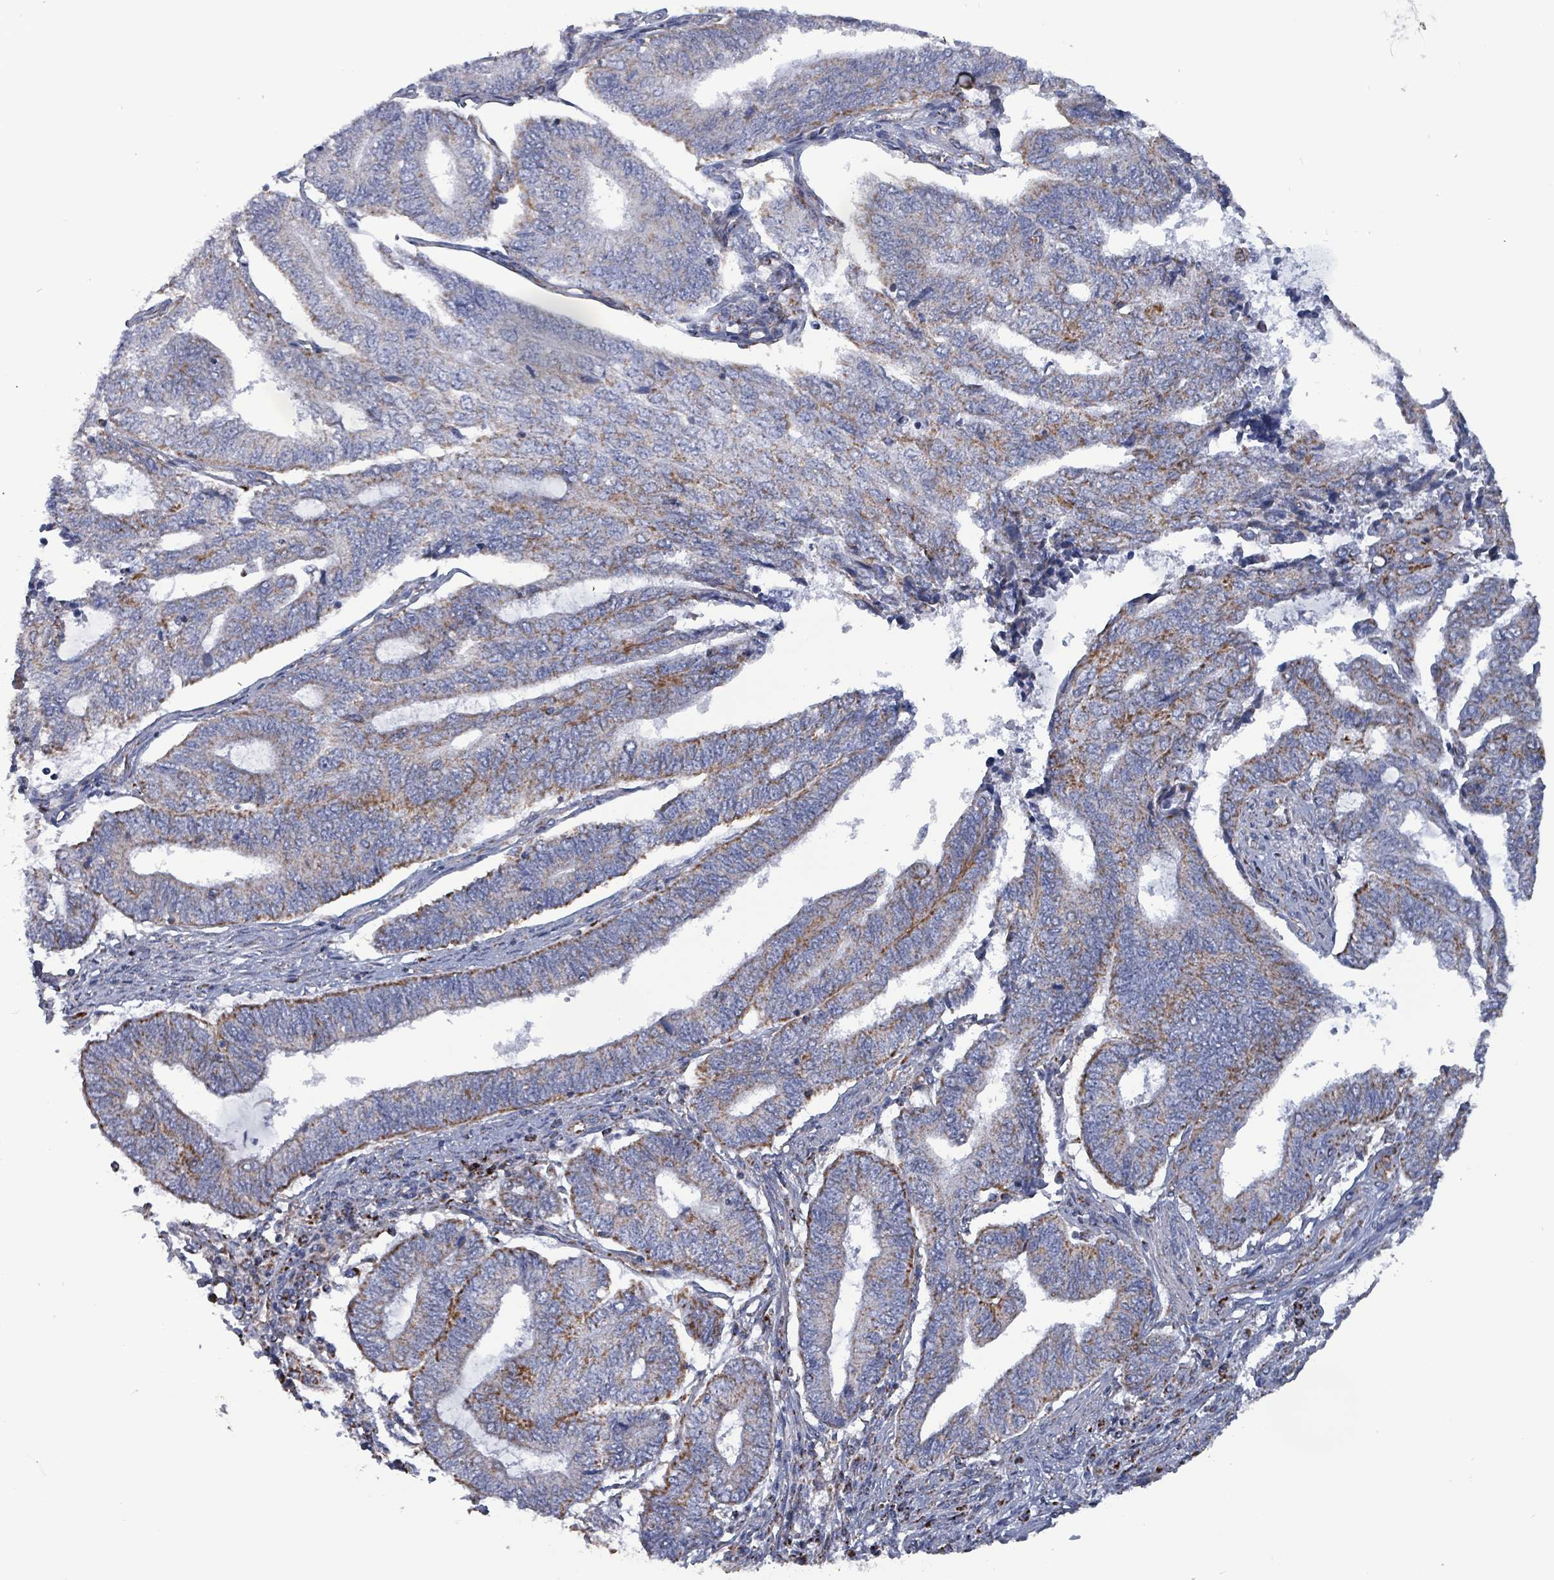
{"staining": {"intensity": "moderate", "quantity": "<25%", "location": "cytoplasmic/membranous"}, "tissue": "endometrial cancer", "cell_type": "Tumor cells", "image_type": "cancer", "snomed": [{"axis": "morphology", "description": "Adenocarcinoma, NOS"}, {"axis": "topography", "description": "Uterus"}, {"axis": "topography", "description": "Endometrium"}], "caption": "An image showing moderate cytoplasmic/membranous staining in about <25% of tumor cells in endometrial cancer, as visualized by brown immunohistochemical staining.", "gene": "IDH3B", "patient": {"sex": "female", "age": 70}}